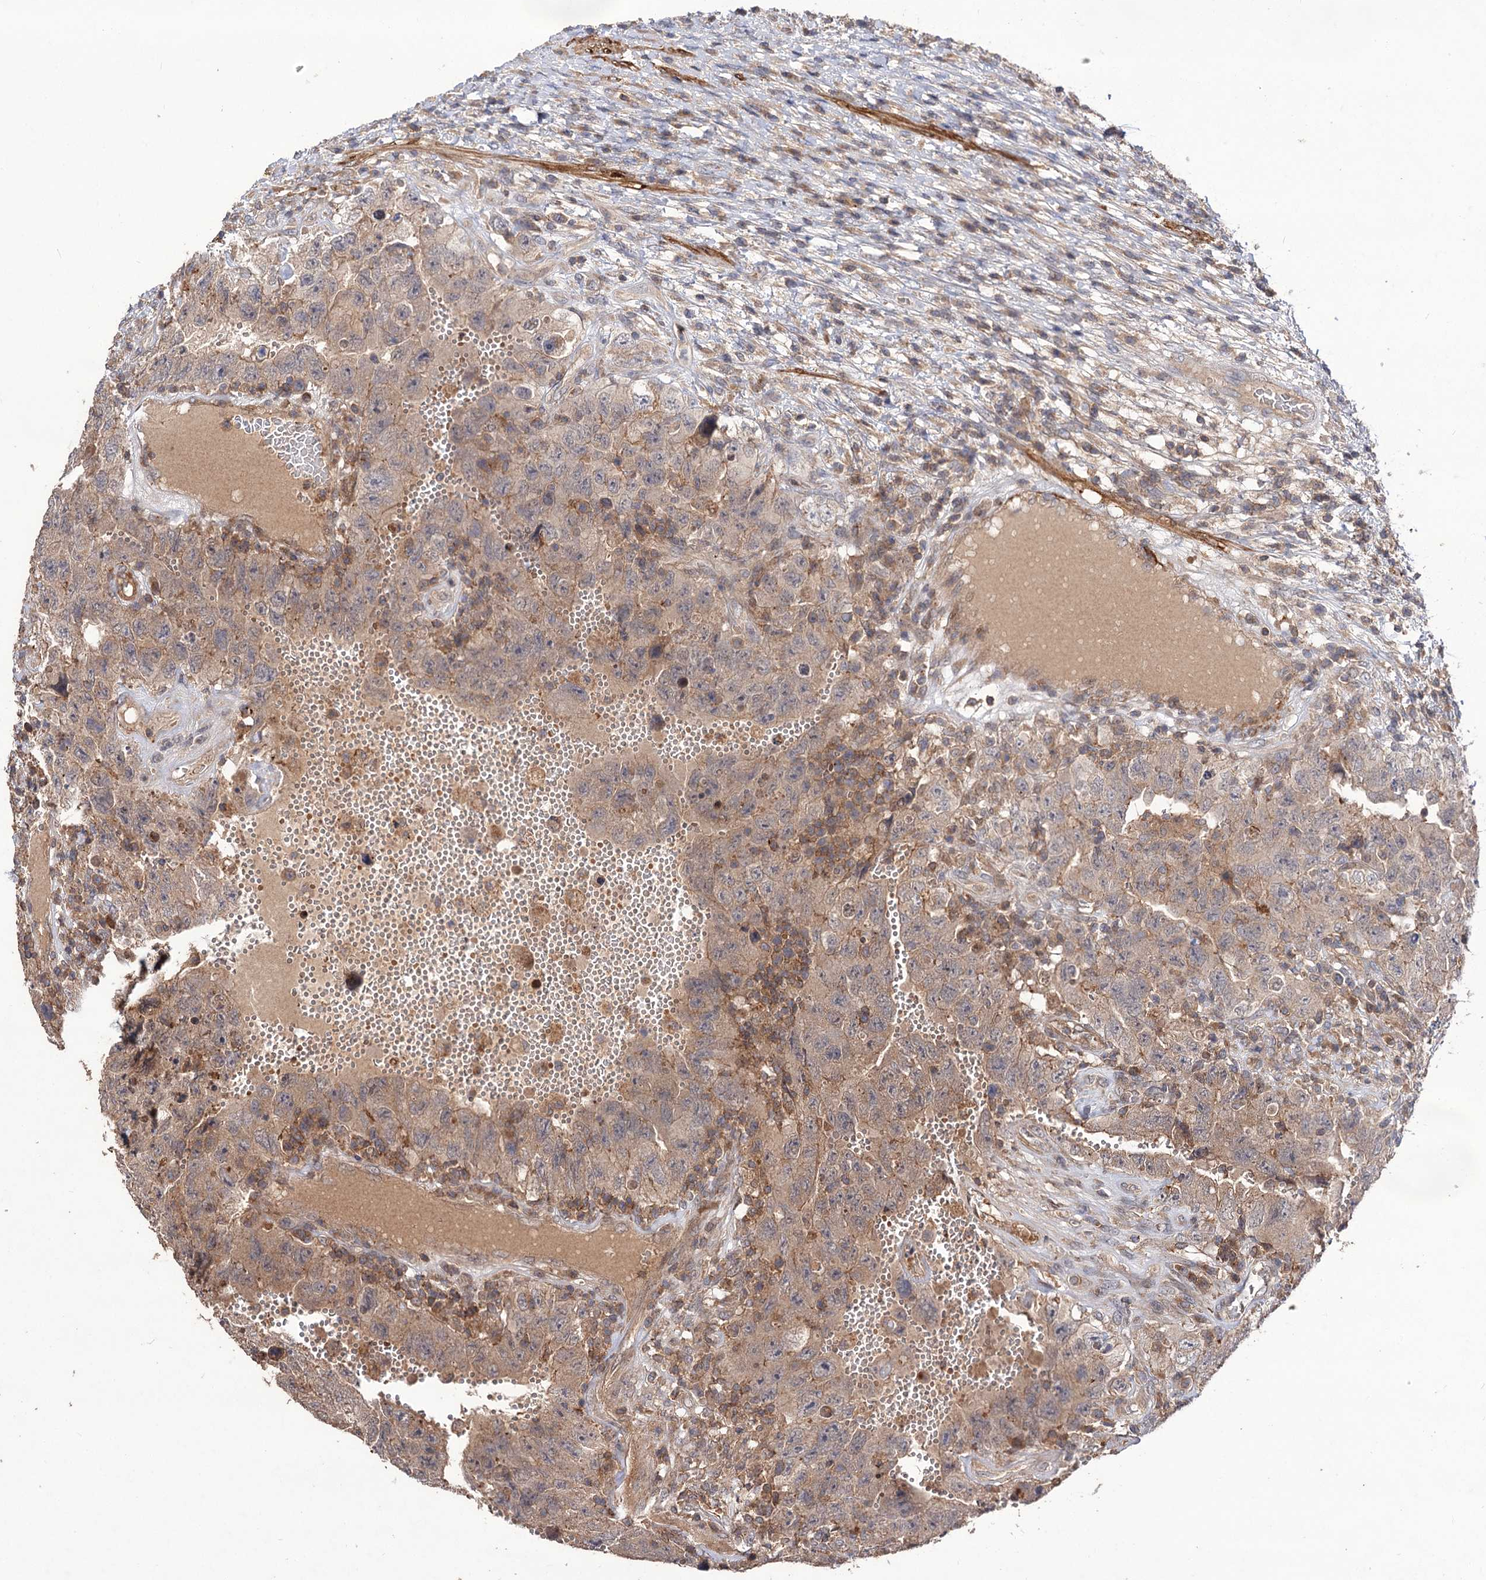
{"staining": {"intensity": "weak", "quantity": ">75%", "location": "cytoplasmic/membranous"}, "tissue": "testis cancer", "cell_type": "Tumor cells", "image_type": "cancer", "snomed": [{"axis": "morphology", "description": "Carcinoma, Embryonal, NOS"}, {"axis": "topography", "description": "Testis"}], "caption": "DAB immunohistochemical staining of embryonal carcinoma (testis) reveals weak cytoplasmic/membranous protein staining in about >75% of tumor cells.", "gene": "FBXW8", "patient": {"sex": "male", "age": 26}}